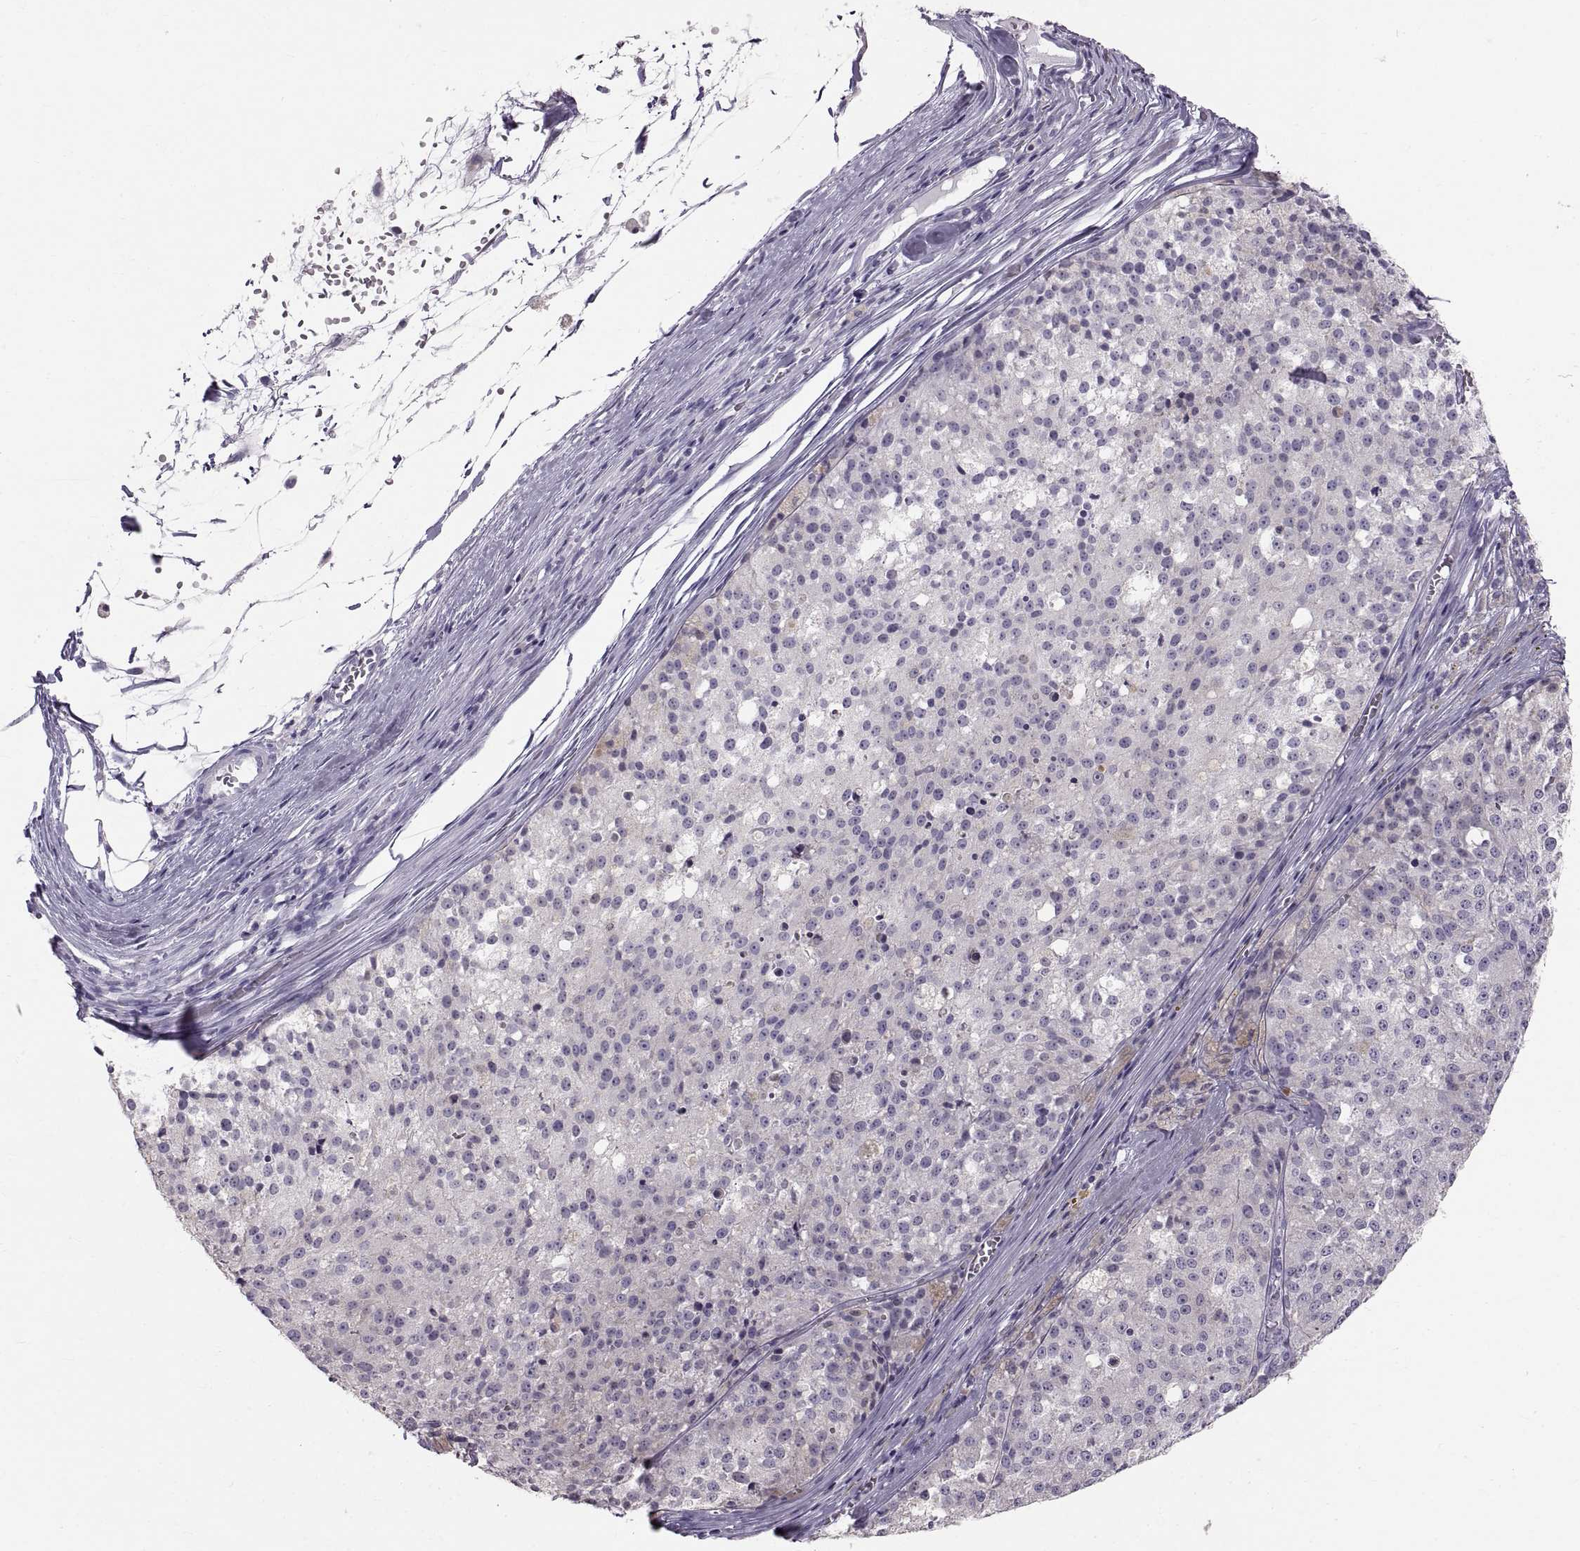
{"staining": {"intensity": "negative", "quantity": "none", "location": "none"}, "tissue": "melanoma", "cell_type": "Tumor cells", "image_type": "cancer", "snomed": [{"axis": "morphology", "description": "Malignant melanoma, Metastatic site"}, {"axis": "topography", "description": "Lymph node"}], "caption": "A micrograph of malignant melanoma (metastatic site) stained for a protein demonstrates no brown staining in tumor cells.", "gene": "WBP2NL", "patient": {"sex": "female", "age": 64}}